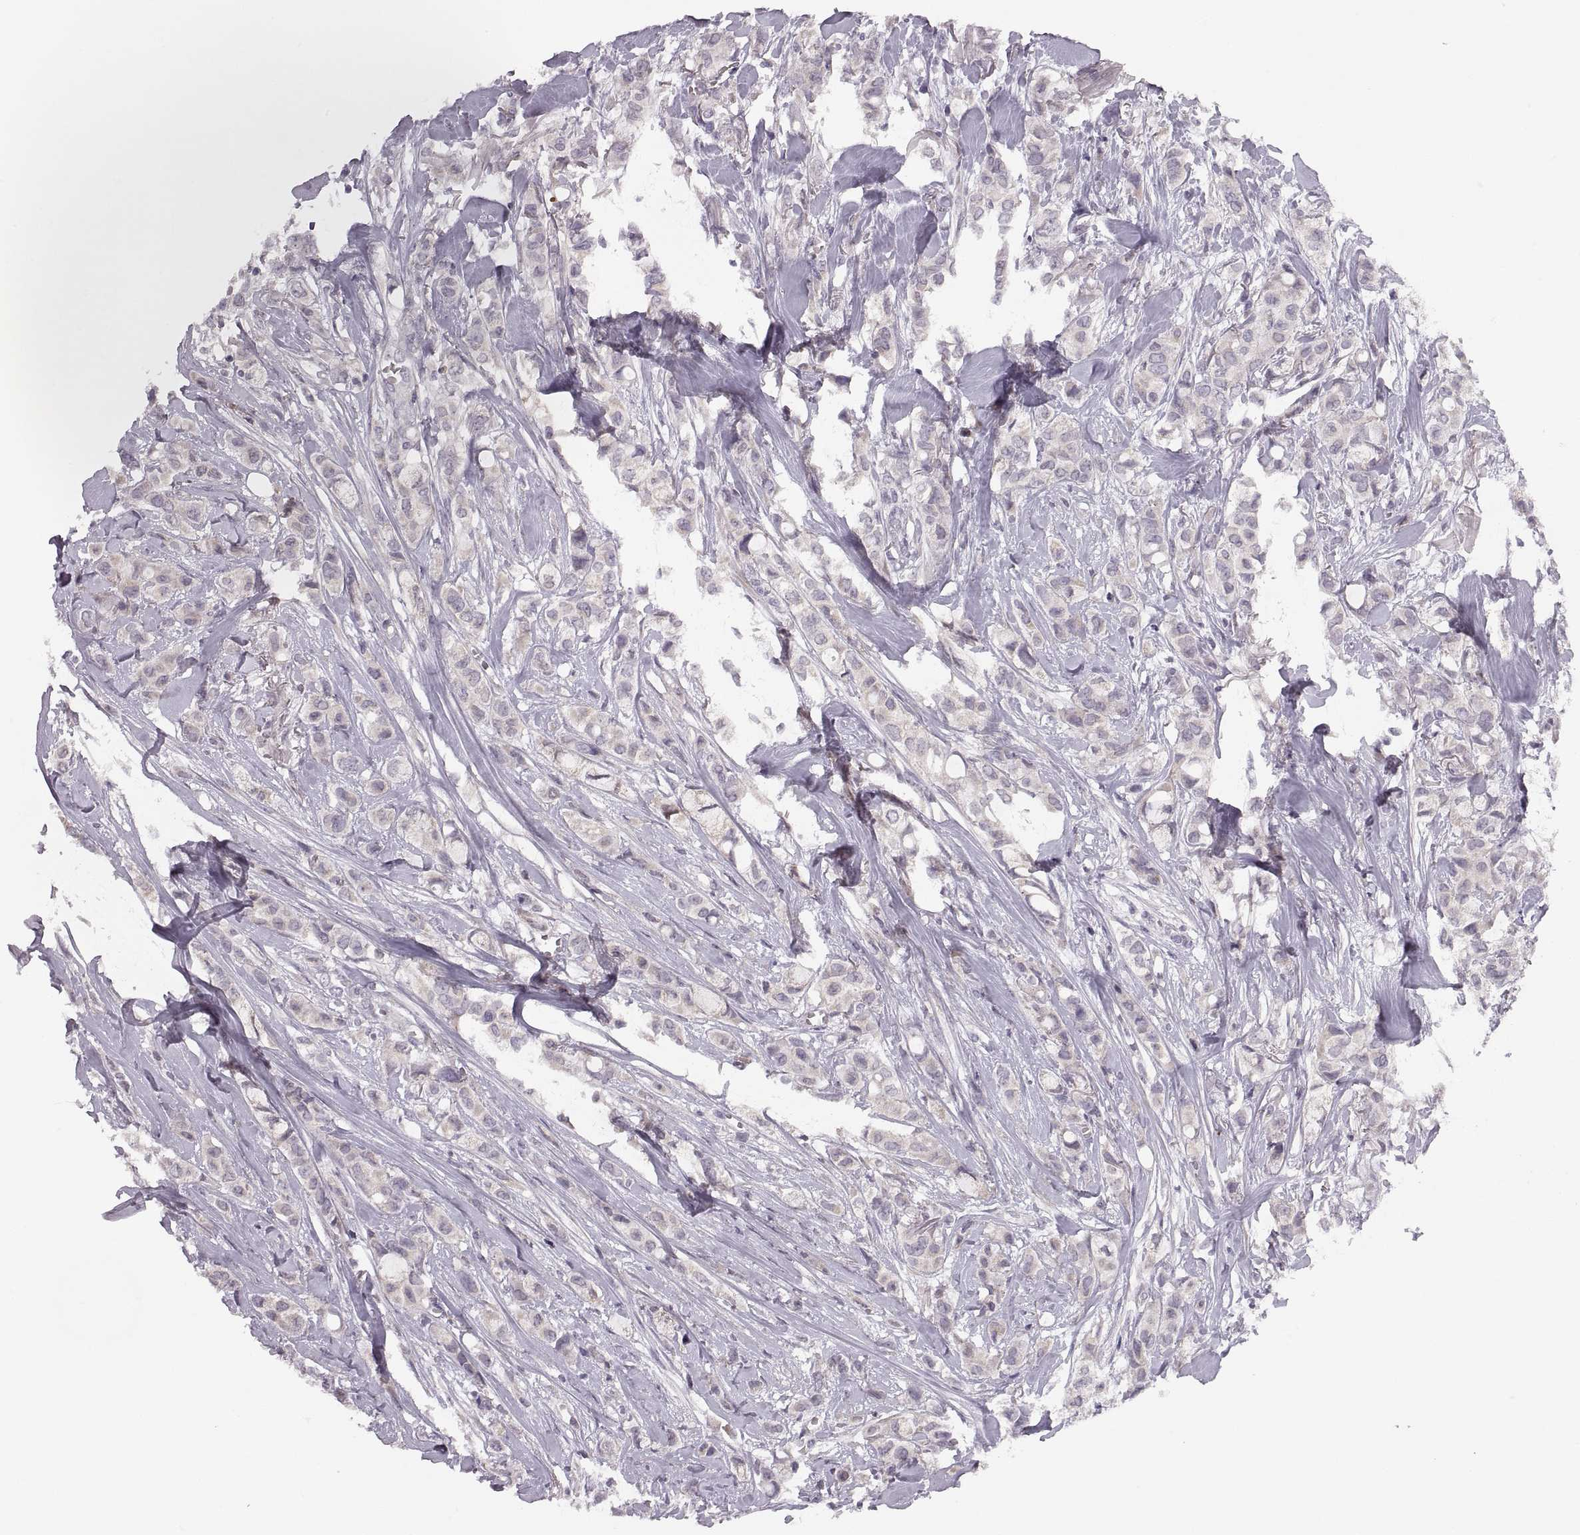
{"staining": {"intensity": "weak", "quantity": "25%-75%", "location": "cytoplasmic/membranous"}, "tissue": "breast cancer", "cell_type": "Tumor cells", "image_type": "cancer", "snomed": [{"axis": "morphology", "description": "Duct carcinoma"}, {"axis": "topography", "description": "Breast"}], "caption": "IHC micrograph of neoplastic tissue: human breast invasive ductal carcinoma stained using IHC exhibits low levels of weak protein expression localized specifically in the cytoplasmic/membranous of tumor cells, appearing as a cytoplasmic/membranous brown color.", "gene": "ADH6", "patient": {"sex": "female", "age": 85}}